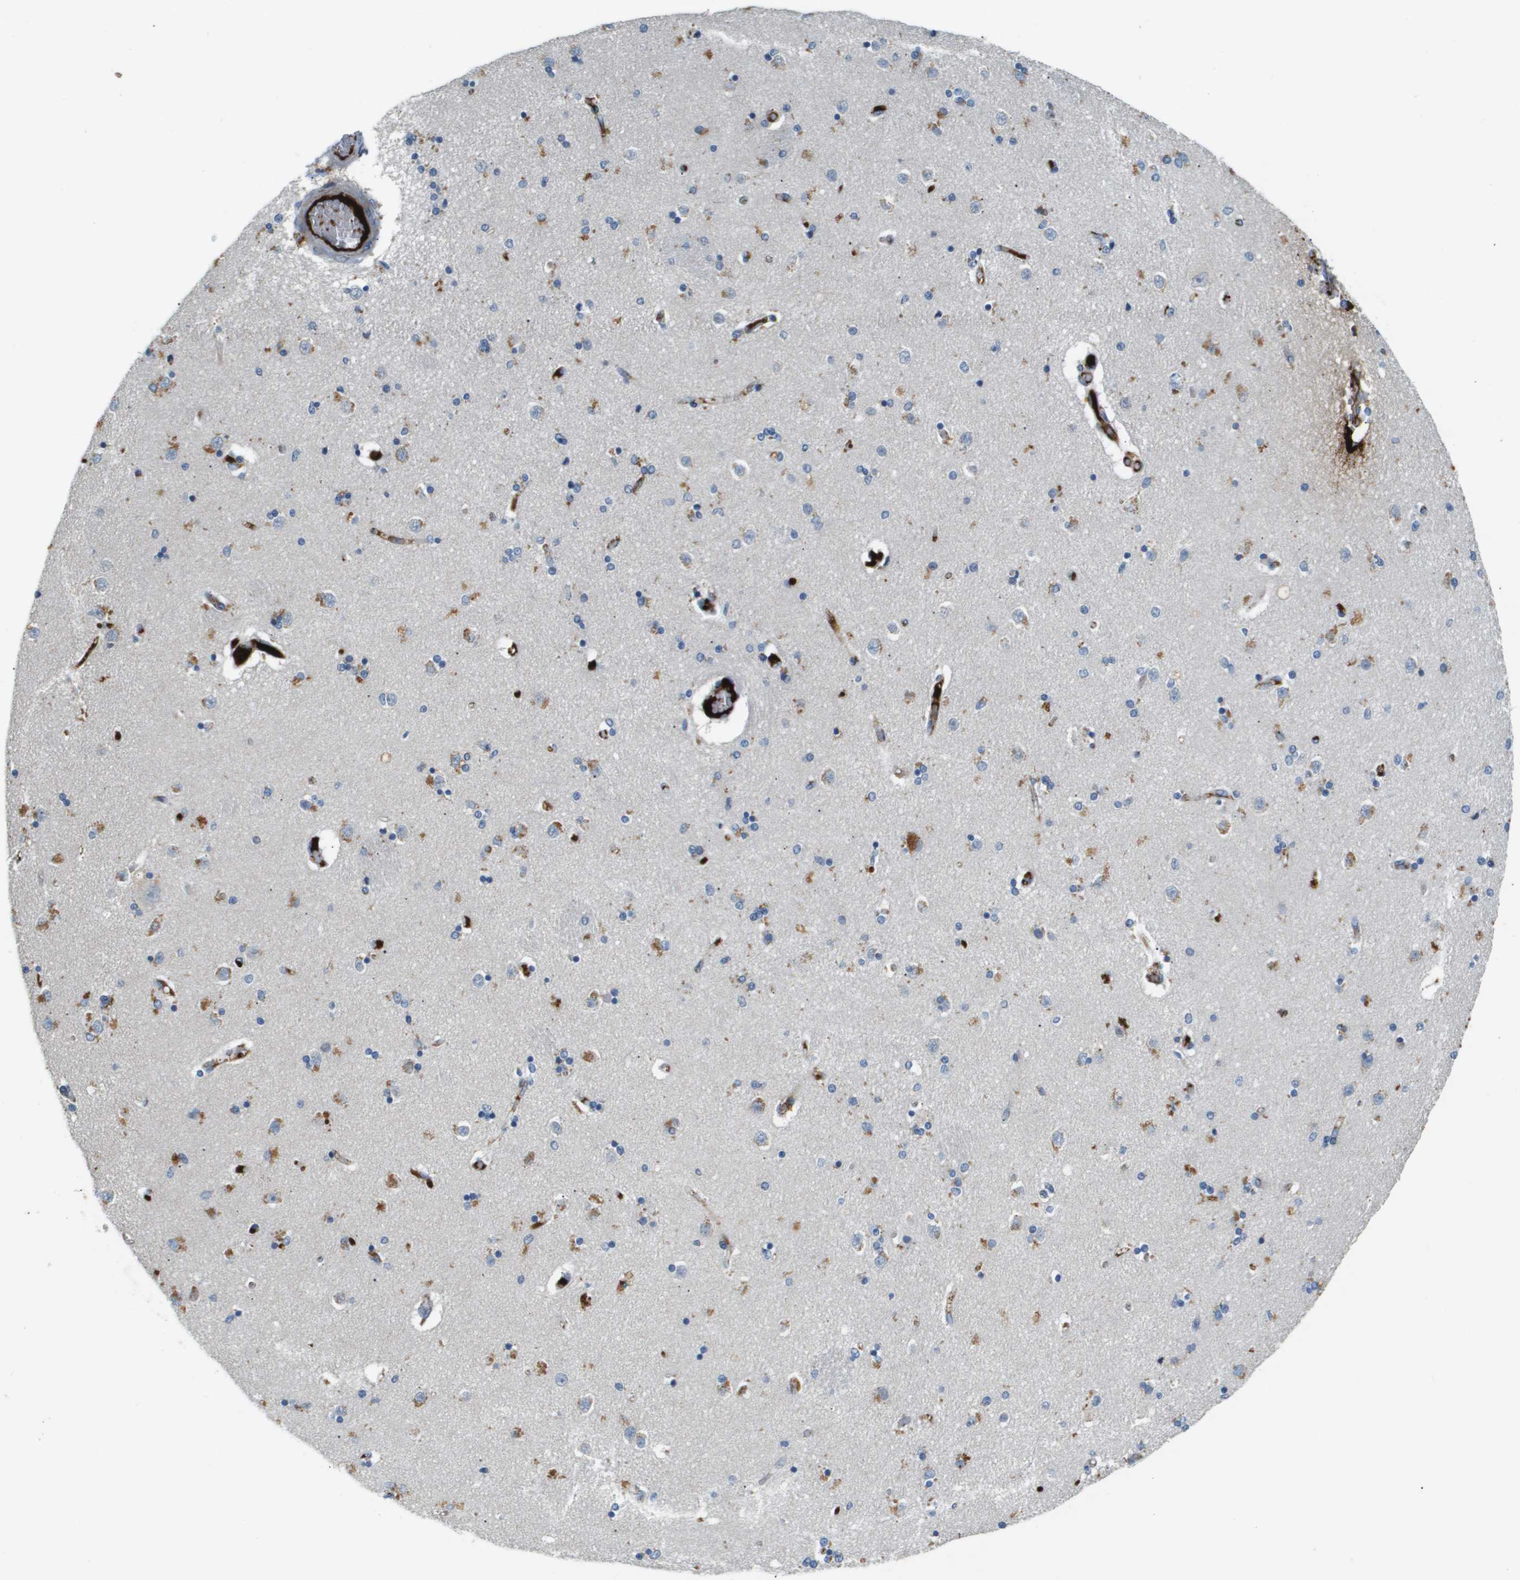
{"staining": {"intensity": "negative", "quantity": "none", "location": "none"}, "tissue": "caudate", "cell_type": "Glial cells", "image_type": "normal", "snomed": [{"axis": "morphology", "description": "Normal tissue, NOS"}, {"axis": "topography", "description": "Lateral ventricle wall"}], "caption": "Normal caudate was stained to show a protein in brown. There is no significant positivity in glial cells.", "gene": "VTN", "patient": {"sex": "female", "age": 54}}